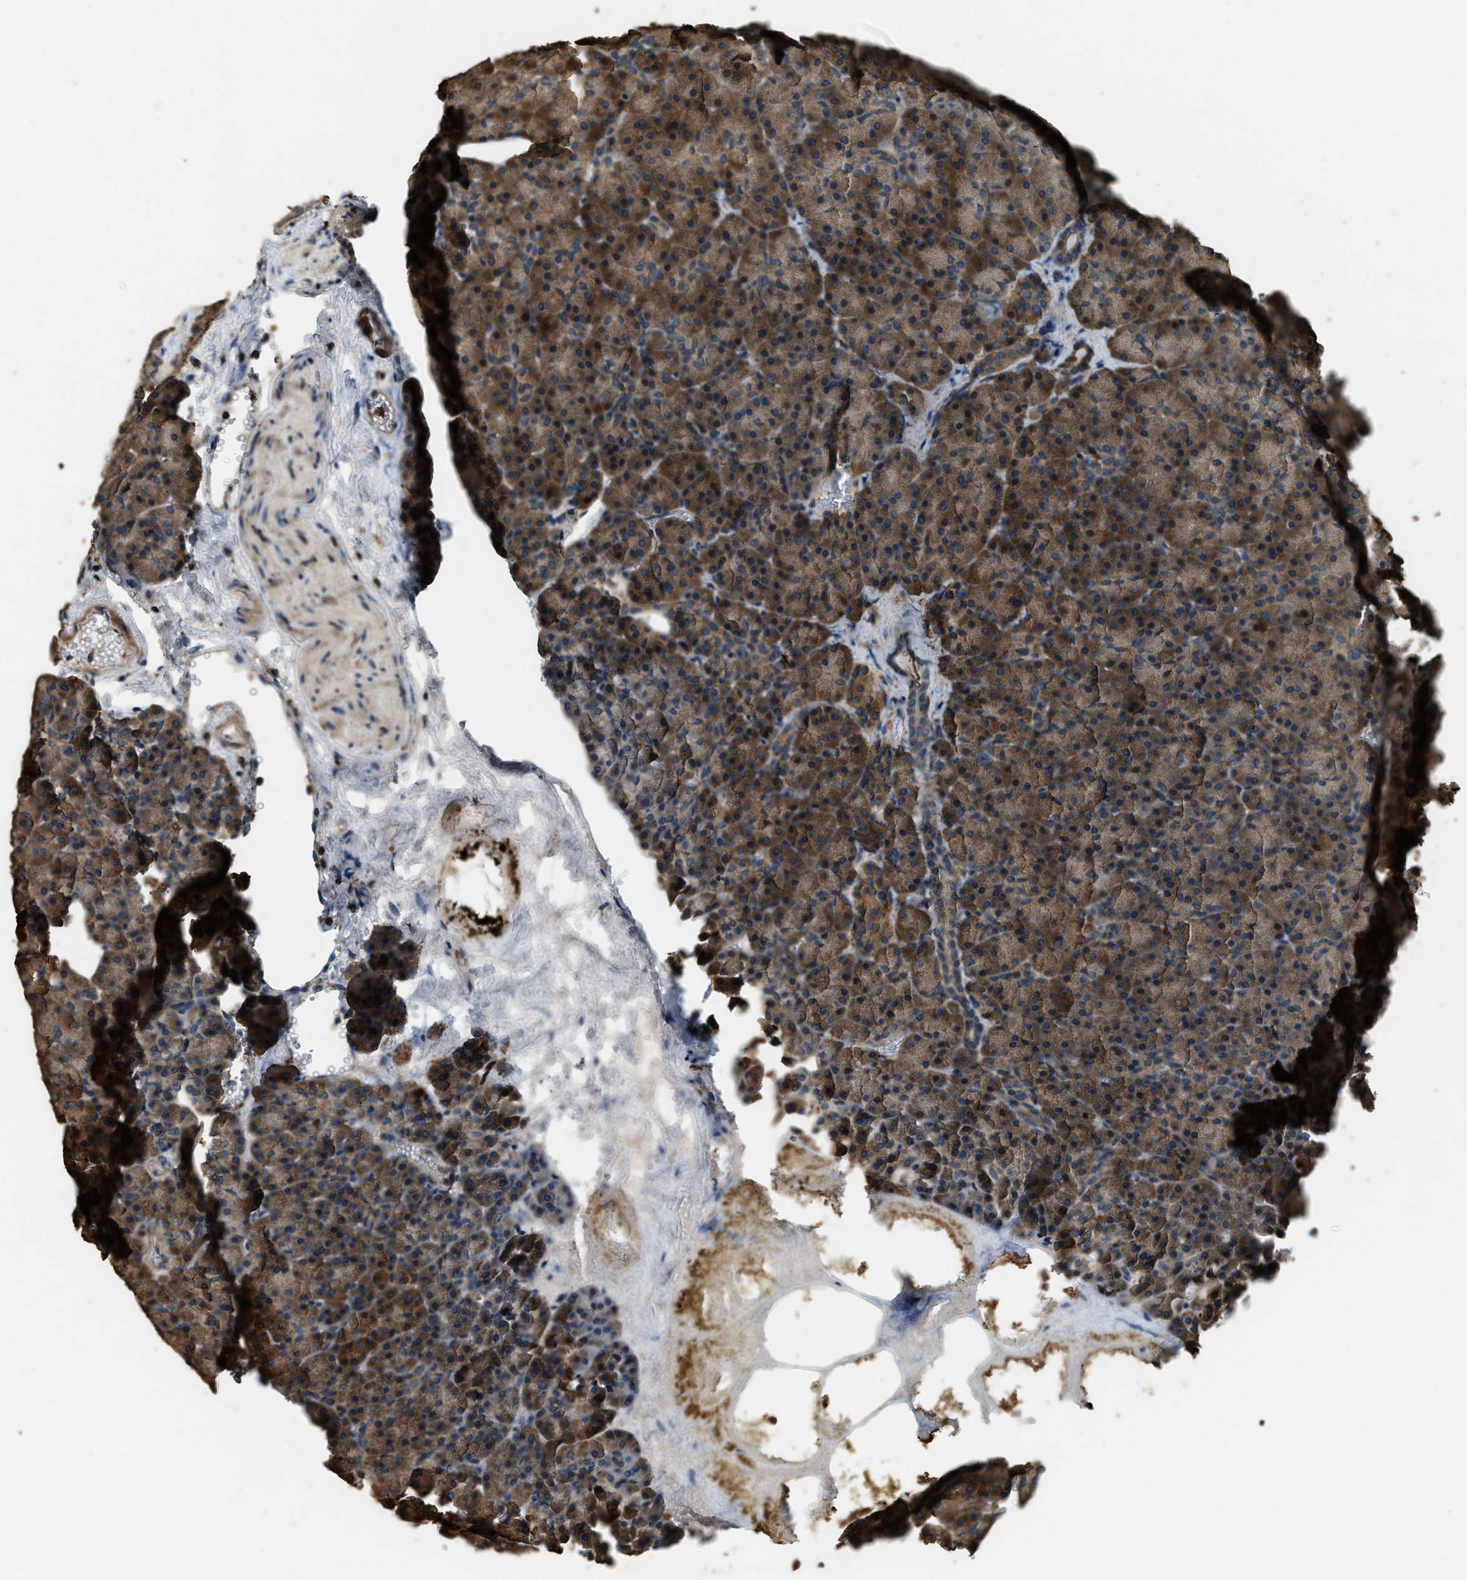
{"staining": {"intensity": "strong", "quantity": ">75%", "location": "cytoplasmic/membranous"}, "tissue": "pancreas", "cell_type": "Exocrine glandular cells", "image_type": "normal", "snomed": [{"axis": "morphology", "description": "Normal tissue, NOS"}, {"axis": "morphology", "description": "Carcinoid, malignant, NOS"}, {"axis": "topography", "description": "Pancreas"}], "caption": "This is an image of immunohistochemistry staining of normal pancreas, which shows strong expression in the cytoplasmic/membranous of exocrine glandular cells.", "gene": "ERGIC1", "patient": {"sex": "female", "age": 35}}